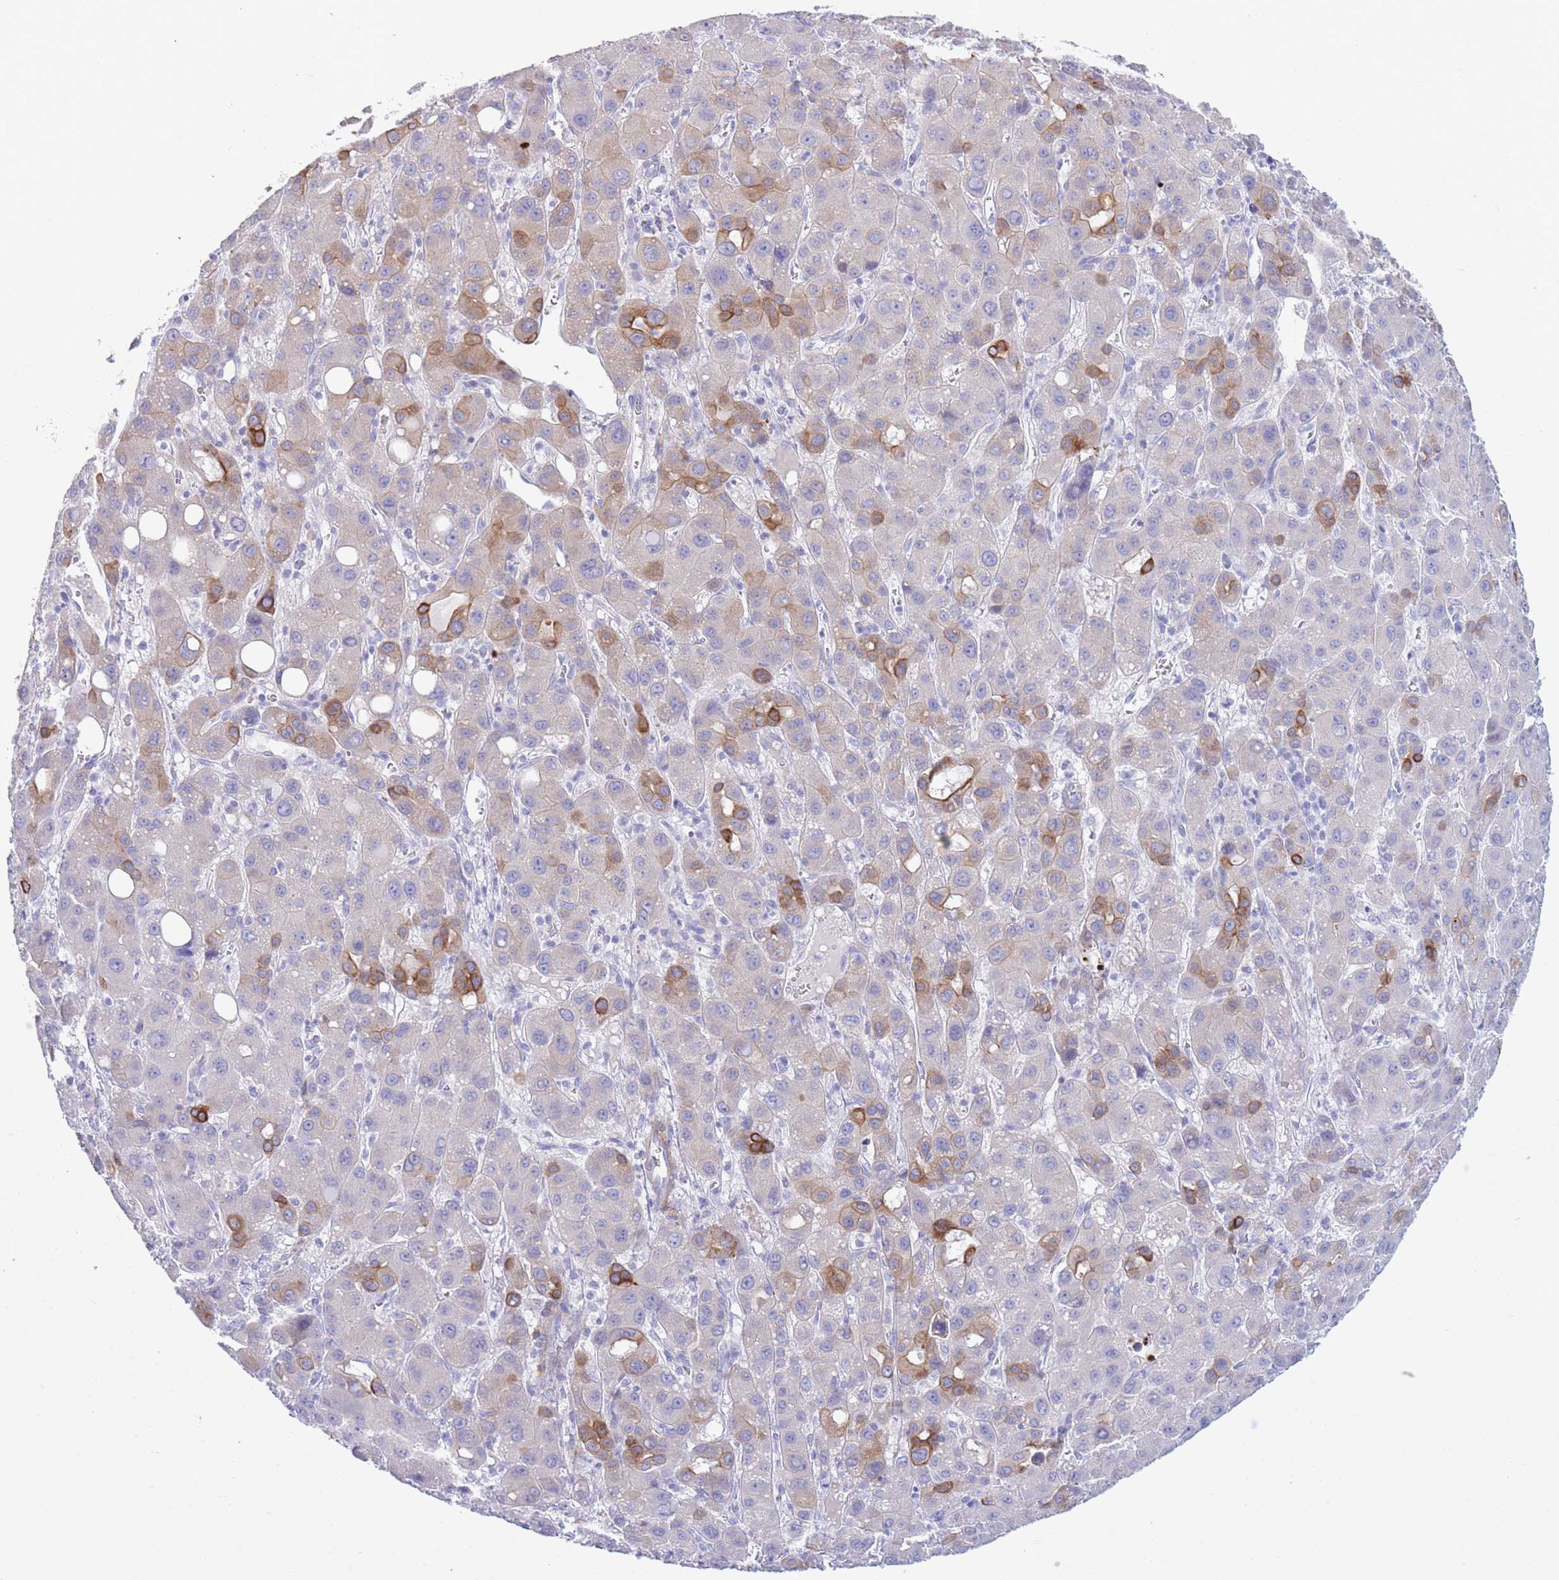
{"staining": {"intensity": "moderate", "quantity": "<25%", "location": "cytoplasmic/membranous"}, "tissue": "liver cancer", "cell_type": "Tumor cells", "image_type": "cancer", "snomed": [{"axis": "morphology", "description": "Carcinoma, Hepatocellular, NOS"}, {"axis": "topography", "description": "Liver"}], "caption": "IHC of human liver cancer demonstrates low levels of moderate cytoplasmic/membranous staining in approximately <25% of tumor cells.", "gene": "VWA8", "patient": {"sex": "male", "age": 55}}